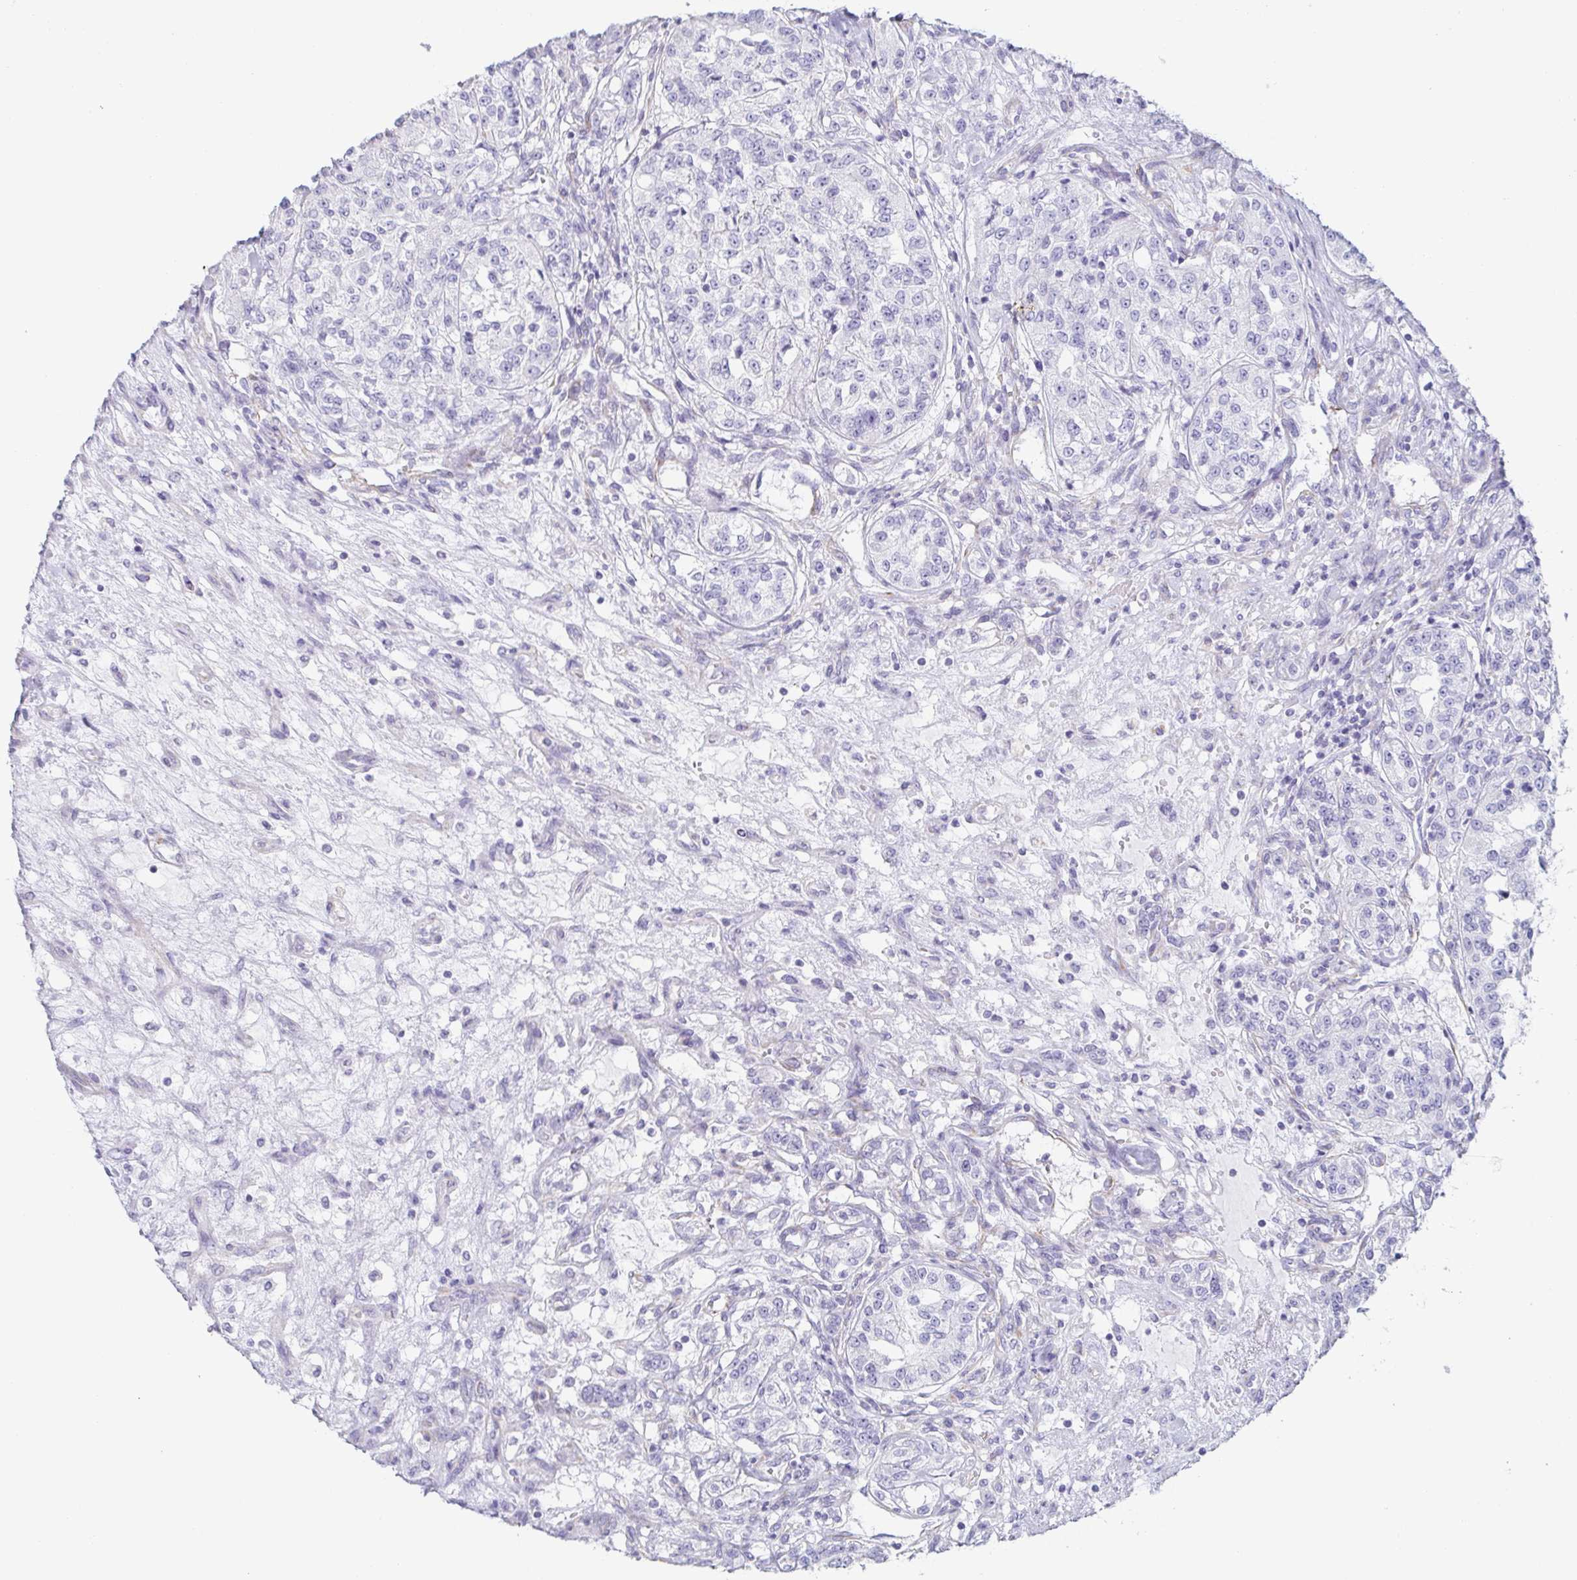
{"staining": {"intensity": "negative", "quantity": "none", "location": "none"}, "tissue": "renal cancer", "cell_type": "Tumor cells", "image_type": "cancer", "snomed": [{"axis": "morphology", "description": "Adenocarcinoma, NOS"}, {"axis": "topography", "description": "Kidney"}], "caption": "Human renal cancer stained for a protein using immunohistochemistry (IHC) reveals no staining in tumor cells.", "gene": "PRR27", "patient": {"sex": "female", "age": 63}}